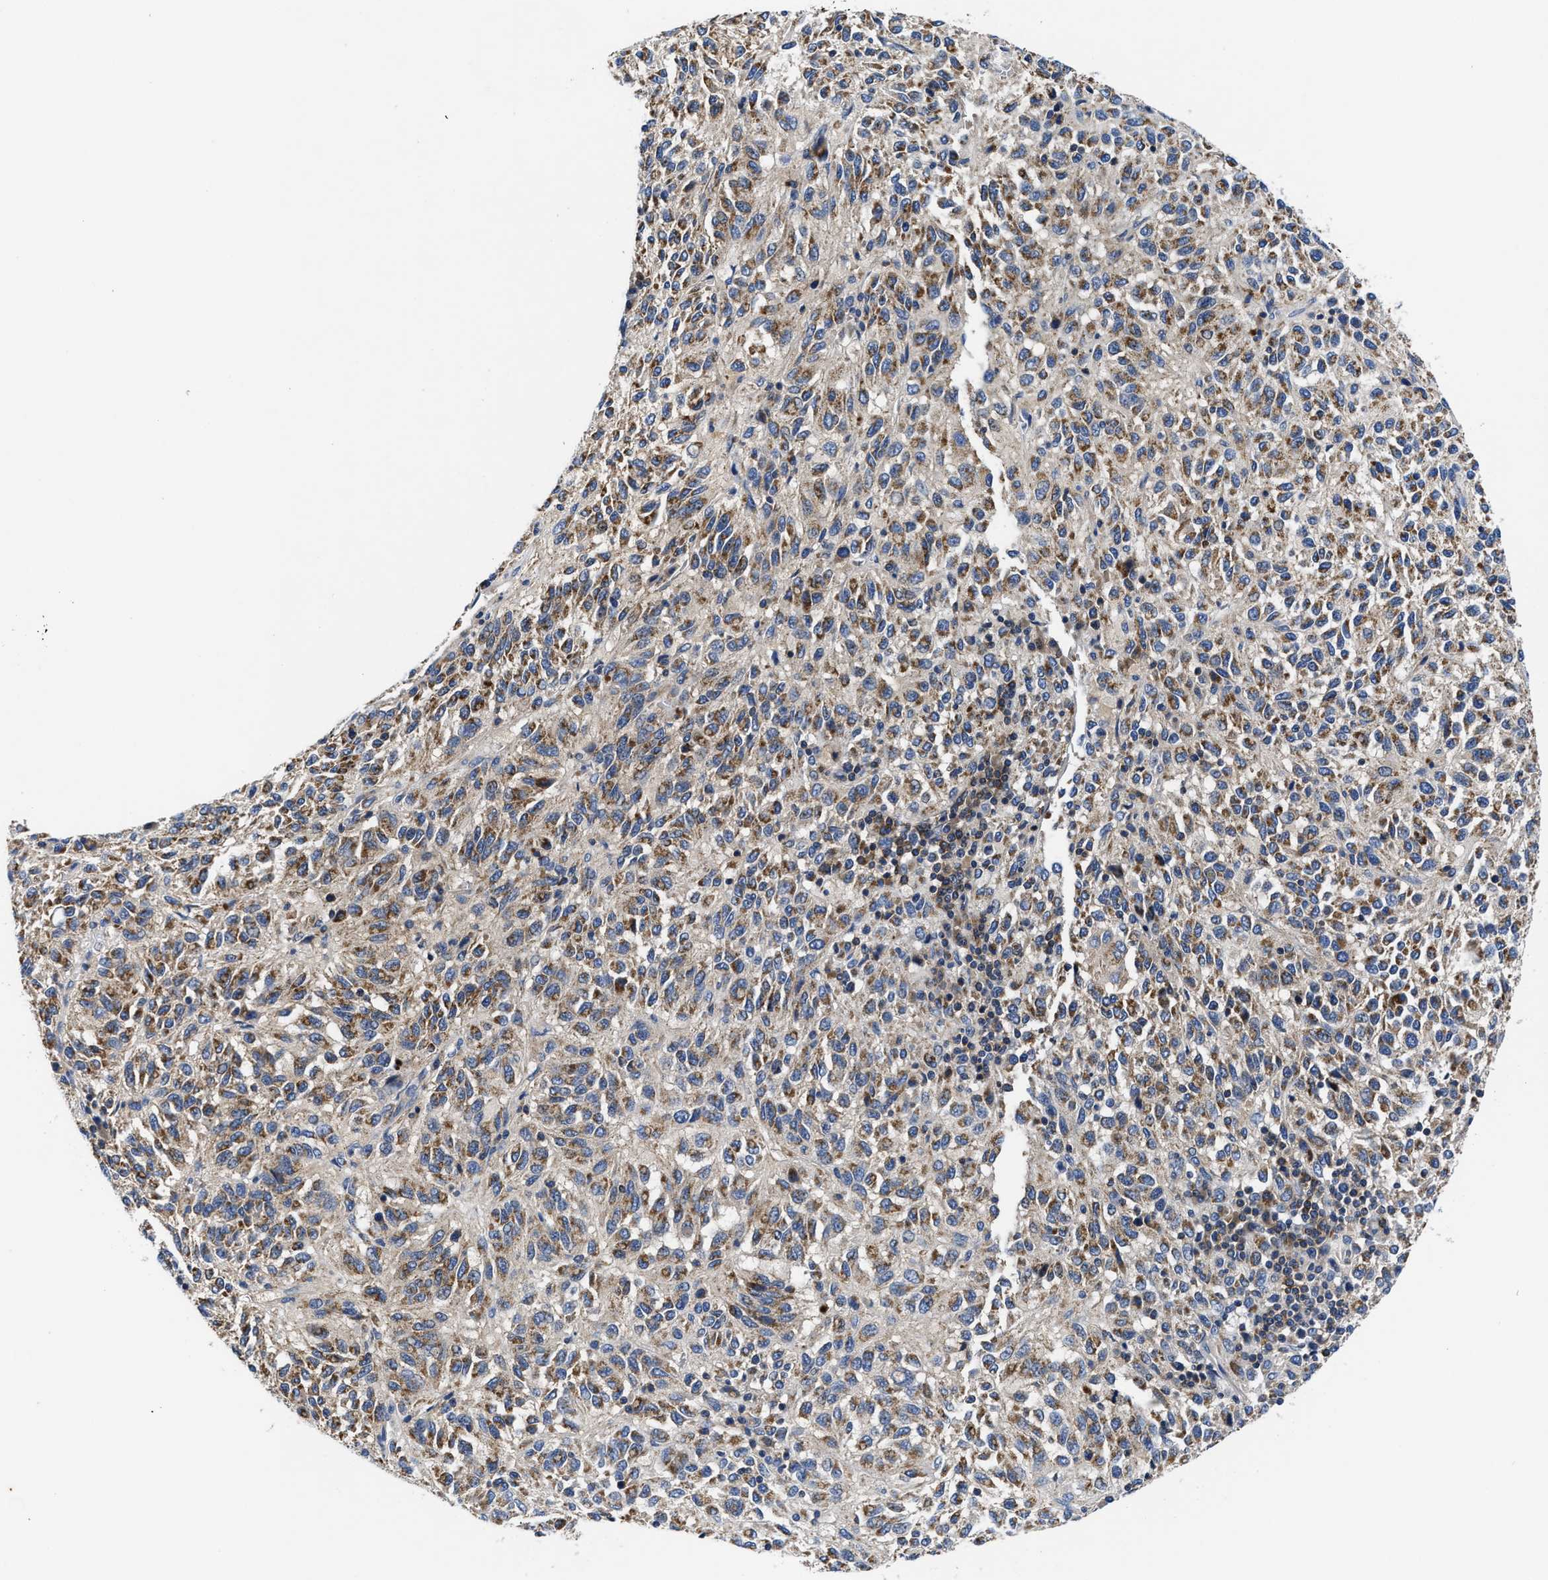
{"staining": {"intensity": "moderate", "quantity": ">75%", "location": "cytoplasmic/membranous"}, "tissue": "melanoma", "cell_type": "Tumor cells", "image_type": "cancer", "snomed": [{"axis": "morphology", "description": "Malignant melanoma, Metastatic site"}, {"axis": "topography", "description": "Lung"}], "caption": "IHC (DAB (3,3'-diaminobenzidine)) staining of human malignant melanoma (metastatic site) displays moderate cytoplasmic/membranous protein expression in about >75% of tumor cells.", "gene": "PHLPP1", "patient": {"sex": "male", "age": 64}}